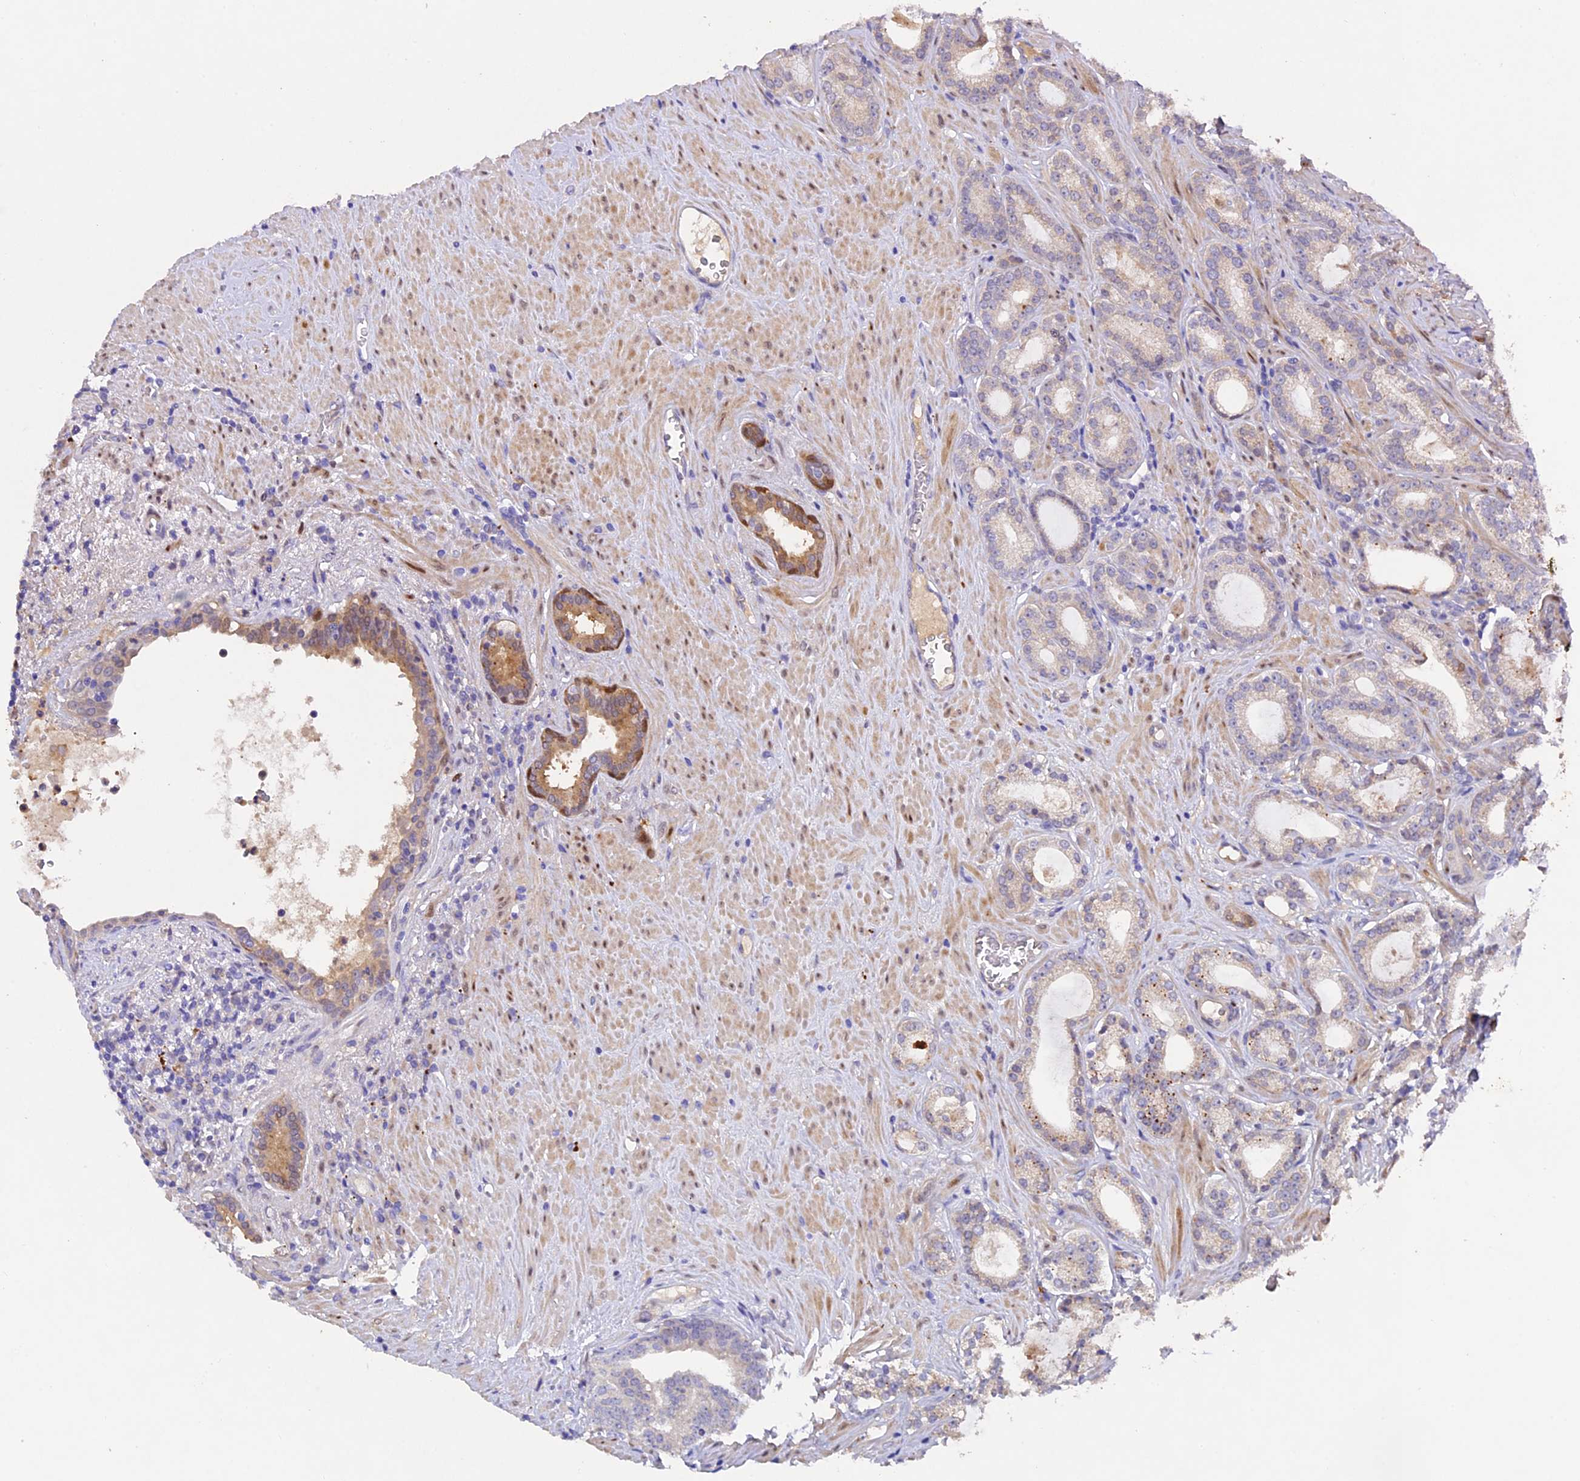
{"staining": {"intensity": "weak", "quantity": "<25%", "location": "cytoplasmic/membranous"}, "tissue": "prostate cancer", "cell_type": "Tumor cells", "image_type": "cancer", "snomed": [{"axis": "morphology", "description": "Adenocarcinoma, Low grade"}, {"axis": "topography", "description": "Prostate"}], "caption": "The photomicrograph demonstrates no significant expression in tumor cells of prostate cancer.", "gene": "TGDS", "patient": {"sex": "male", "age": 71}}